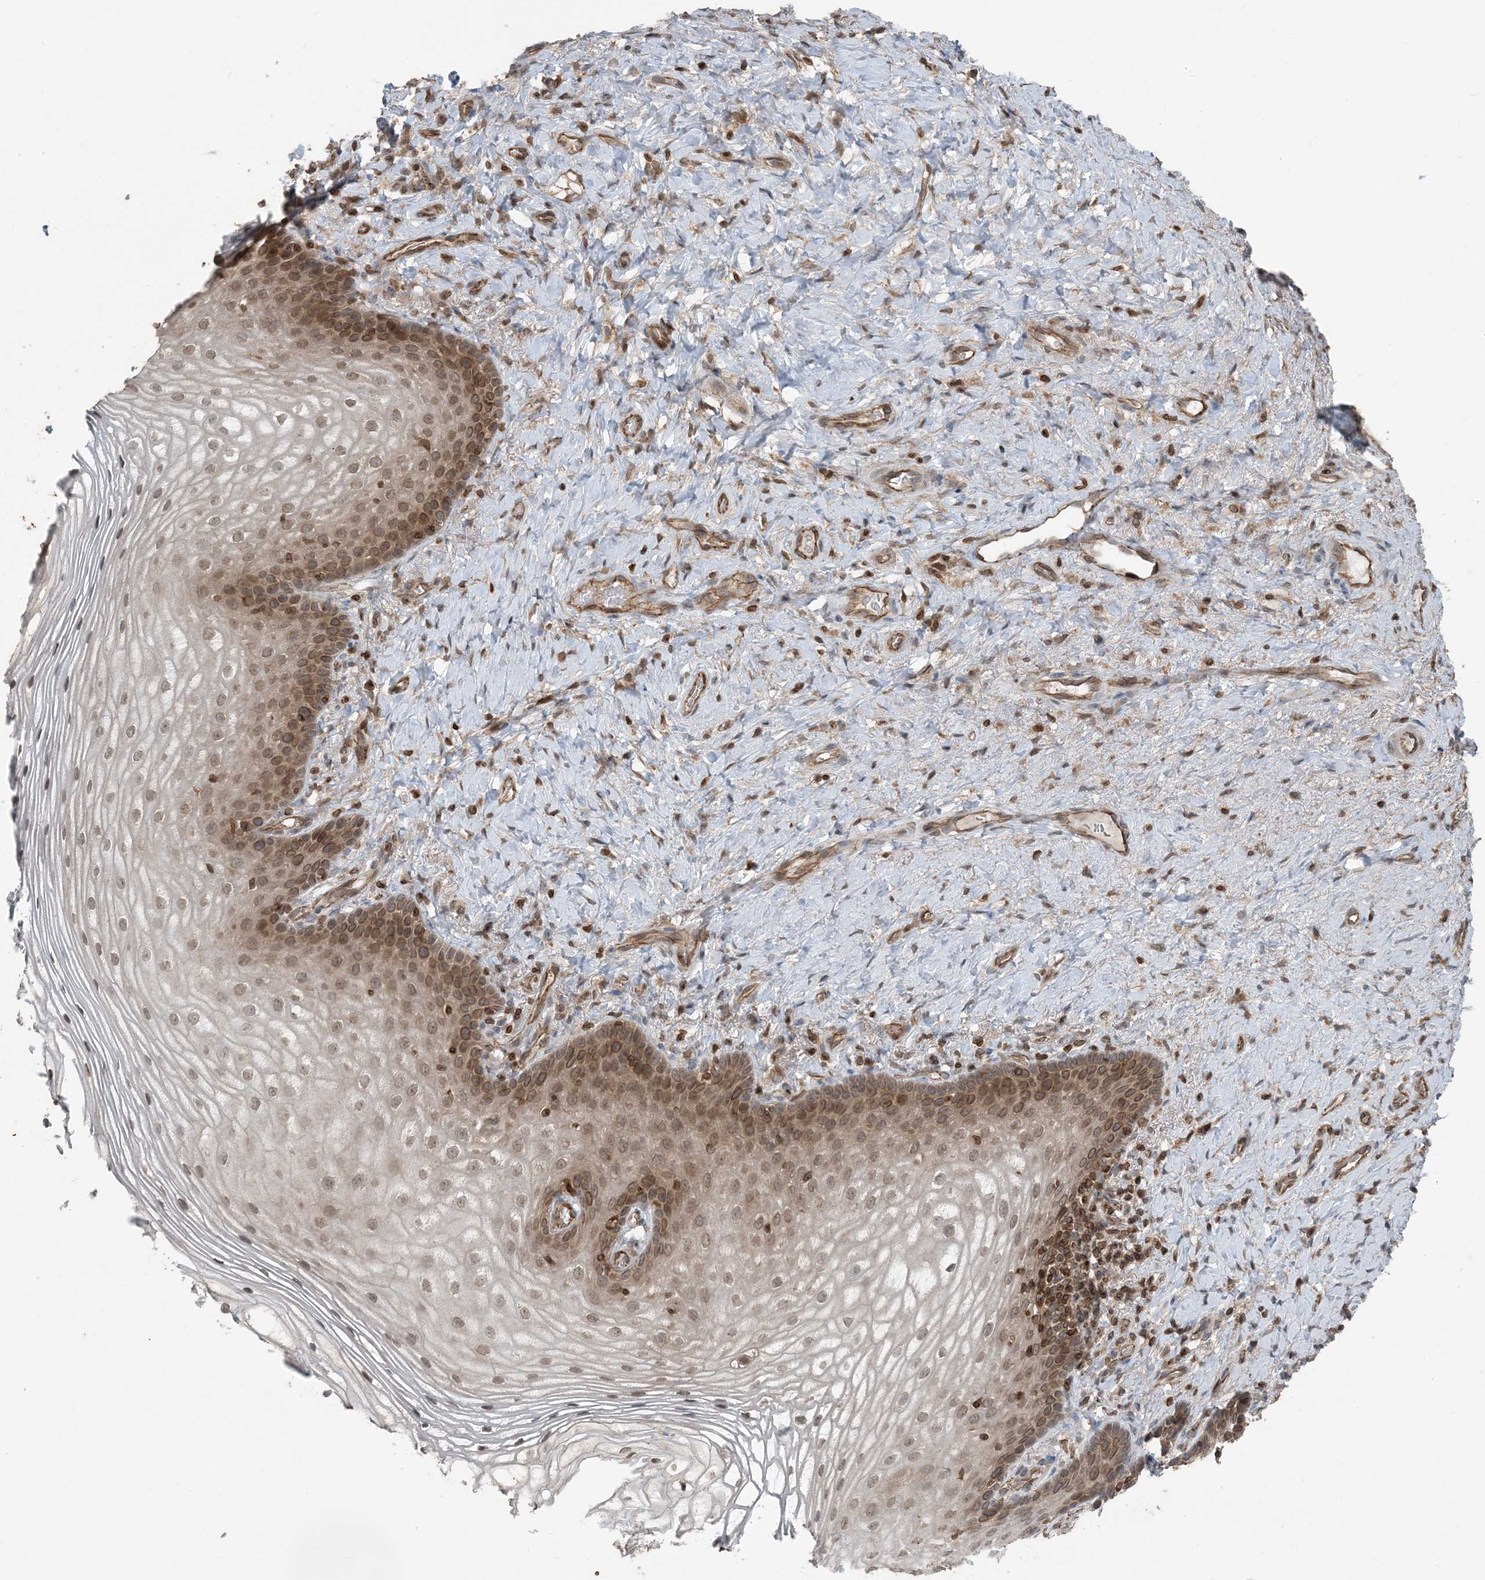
{"staining": {"intensity": "strong", "quantity": "25%-75%", "location": "cytoplasmic/membranous,nuclear"}, "tissue": "vagina", "cell_type": "Squamous epithelial cells", "image_type": "normal", "snomed": [{"axis": "morphology", "description": "Normal tissue, NOS"}, {"axis": "topography", "description": "Vagina"}], "caption": "Vagina stained with DAB (3,3'-diaminobenzidine) IHC shows high levels of strong cytoplasmic/membranous,nuclear staining in about 25%-75% of squamous epithelial cells.", "gene": "ZFAND2B", "patient": {"sex": "female", "age": 60}}